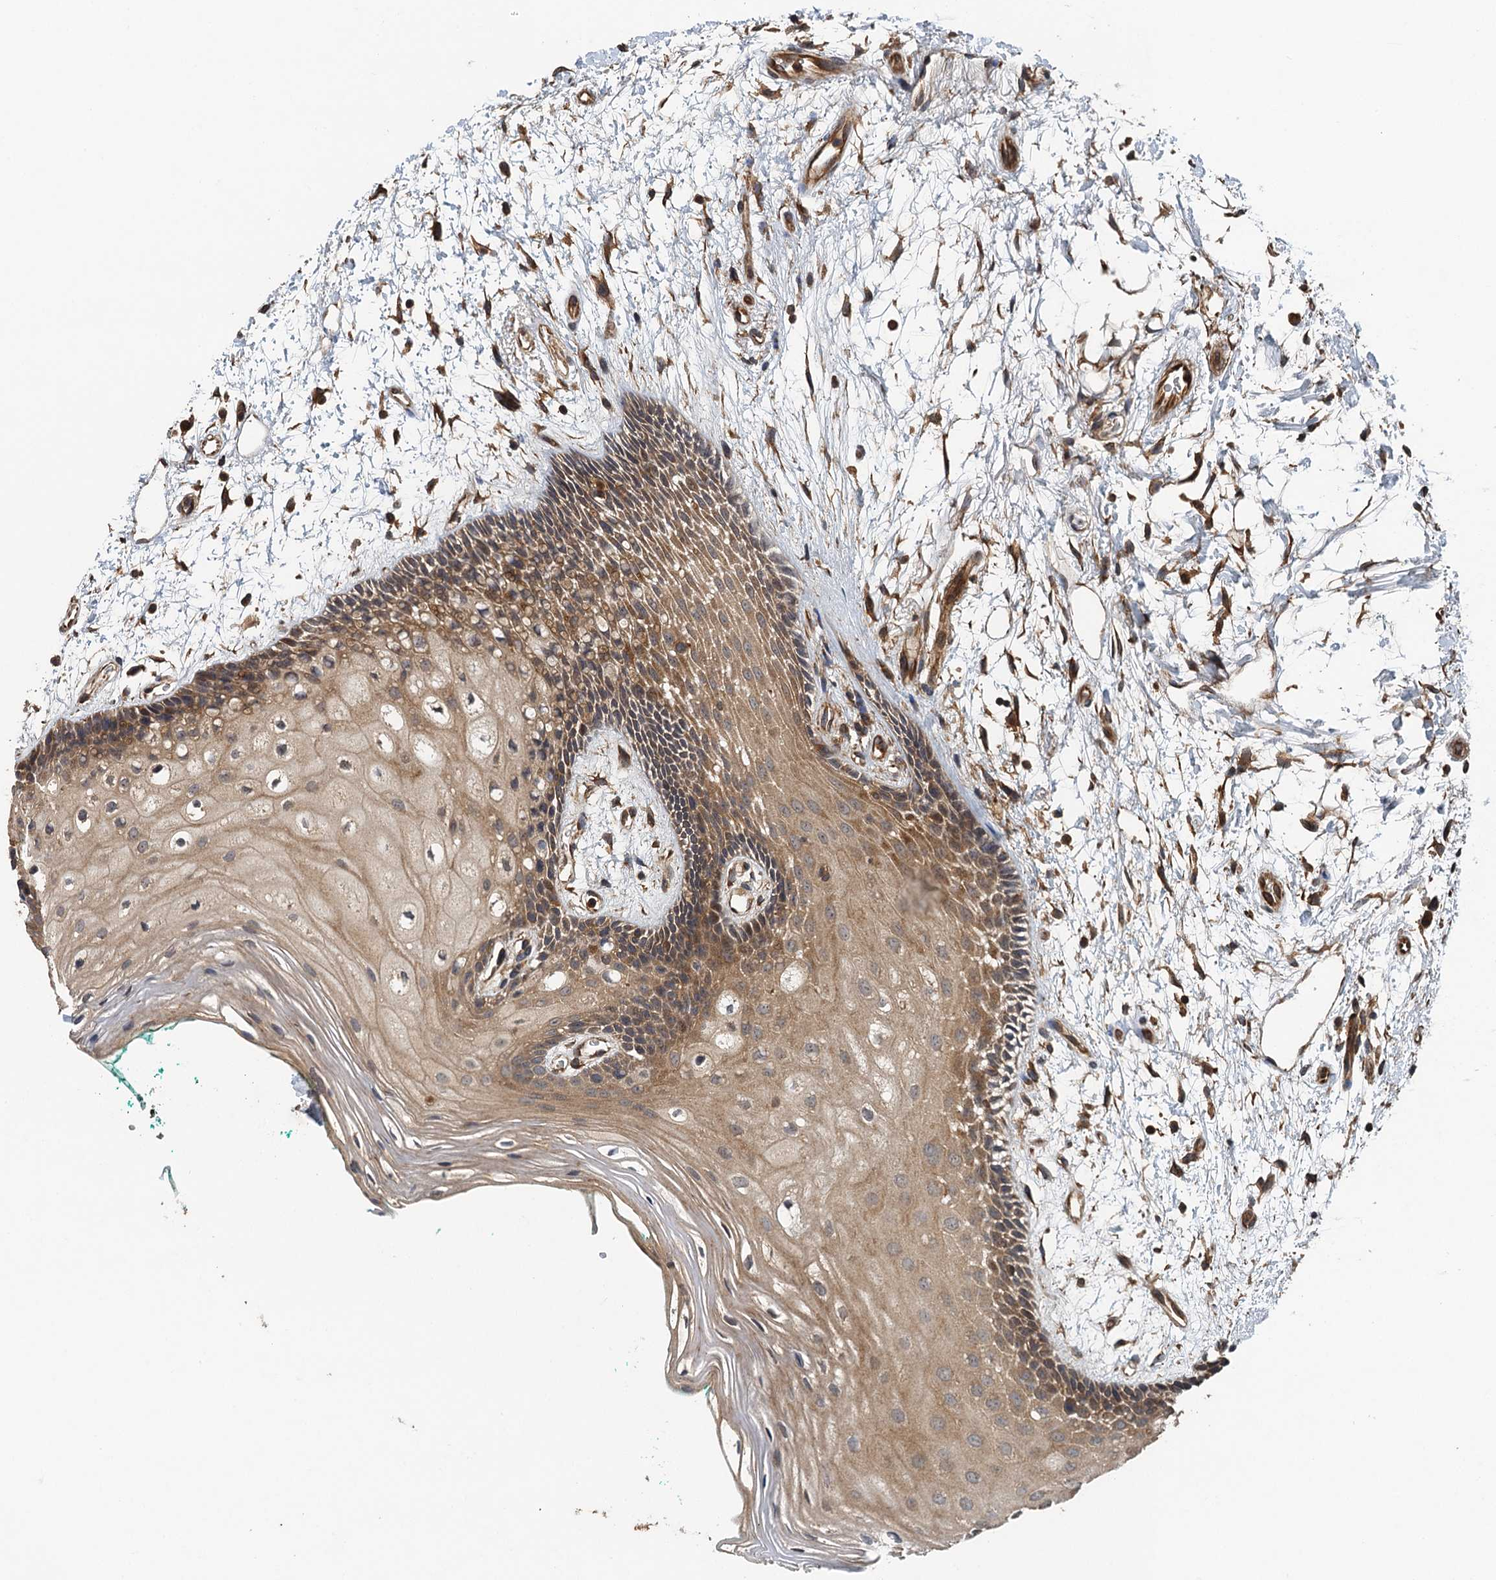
{"staining": {"intensity": "moderate", "quantity": ">75%", "location": "cytoplasmic/membranous"}, "tissue": "oral mucosa", "cell_type": "Squamous epithelial cells", "image_type": "normal", "snomed": [{"axis": "morphology", "description": "Normal tissue, NOS"}, {"axis": "topography", "description": "Skeletal muscle"}, {"axis": "topography", "description": "Oral tissue"}, {"axis": "topography", "description": "Peripheral nerve tissue"}], "caption": "Oral mucosa stained with immunohistochemistry exhibits moderate cytoplasmic/membranous expression in approximately >75% of squamous epithelial cells.", "gene": "BORCS5", "patient": {"sex": "female", "age": 84}}